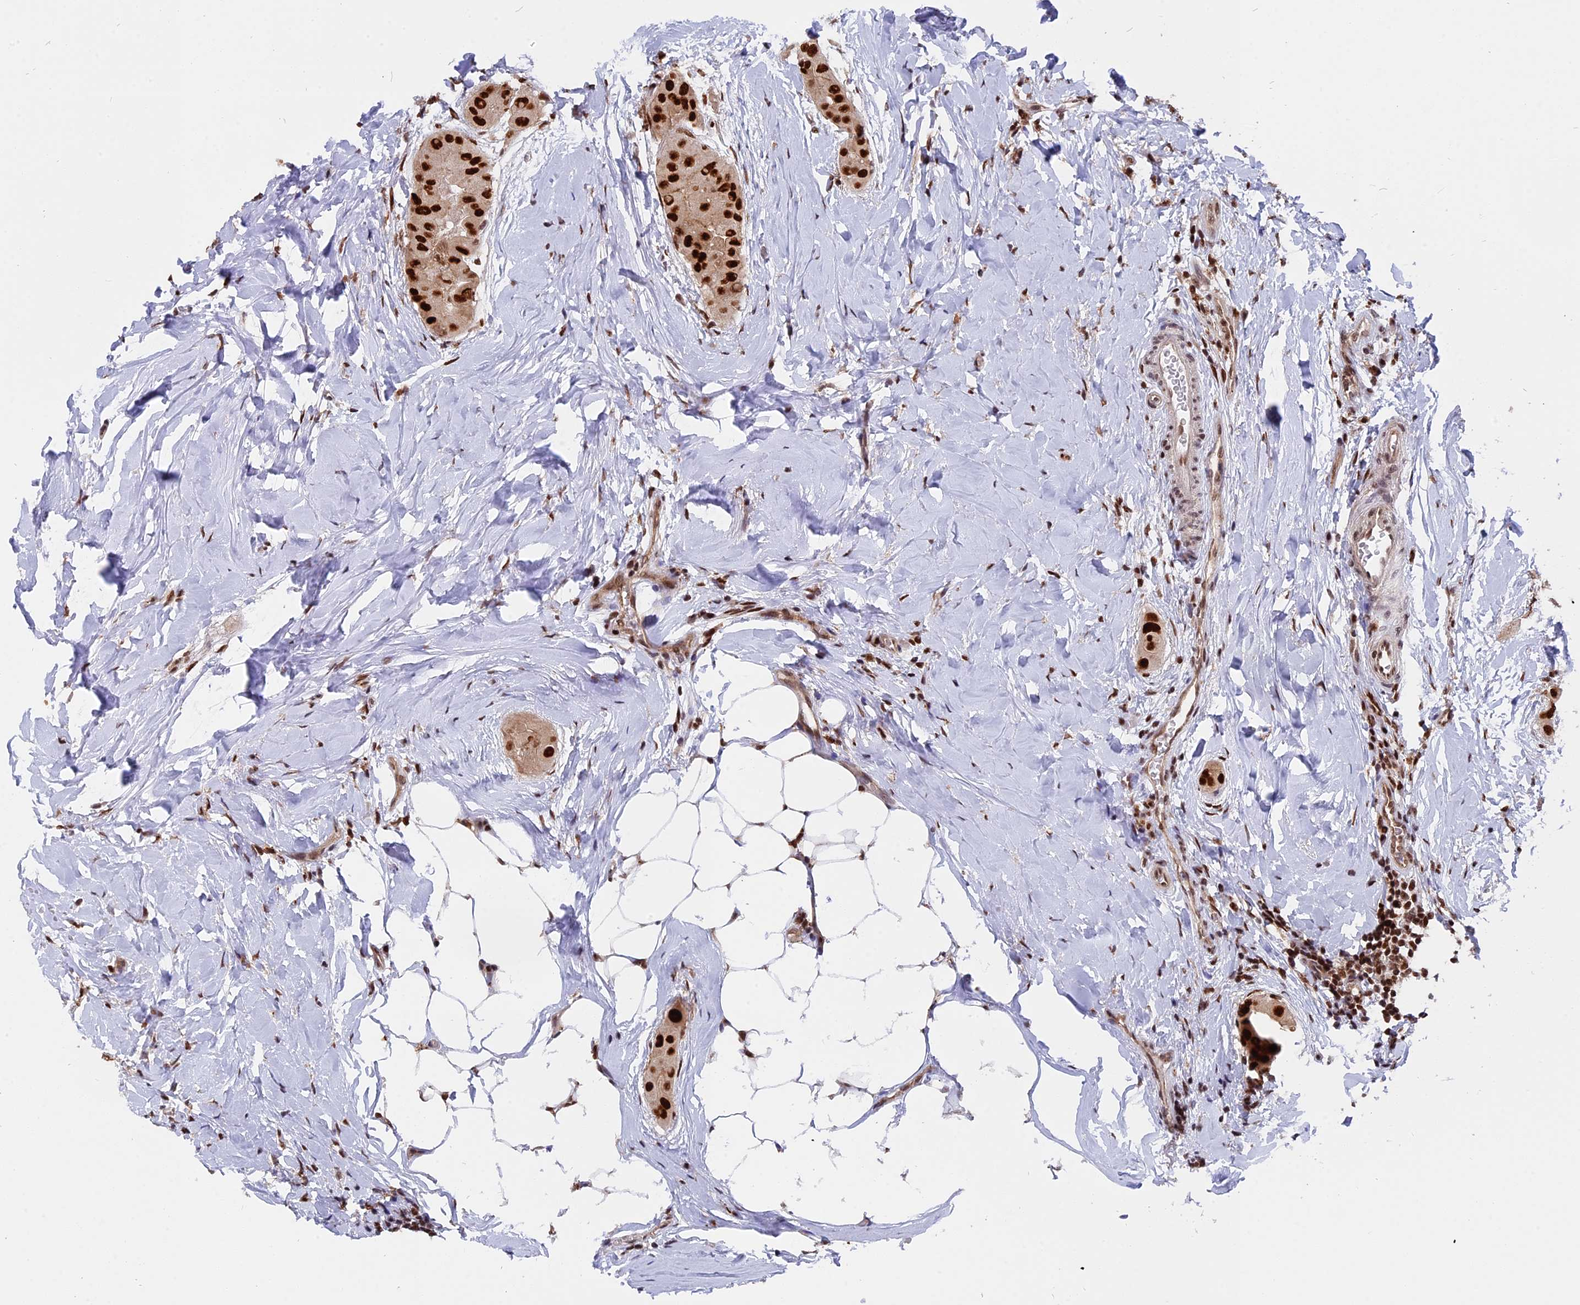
{"staining": {"intensity": "strong", "quantity": ">75%", "location": "nuclear"}, "tissue": "thyroid cancer", "cell_type": "Tumor cells", "image_type": "cancer", "snomed": [{"axis": "morphology", "description": "Papillary adenocarcinoma, NOS"}, {"axis": "topography", "description": "Thyroid gland"}], "caption": "Immunohistochemical staining of thyroid papillary adenocarcinoma displays strong nuclear protein staining in about >75% of tumor cells. Using DAB (3,3'-diaminobenzidine) (brown) and hematoxylin (blue) stains, captured at high magnification using brightfield microscopy.", "gene": "RAMAC", "patient": {"sex": "male", "age": 33}}